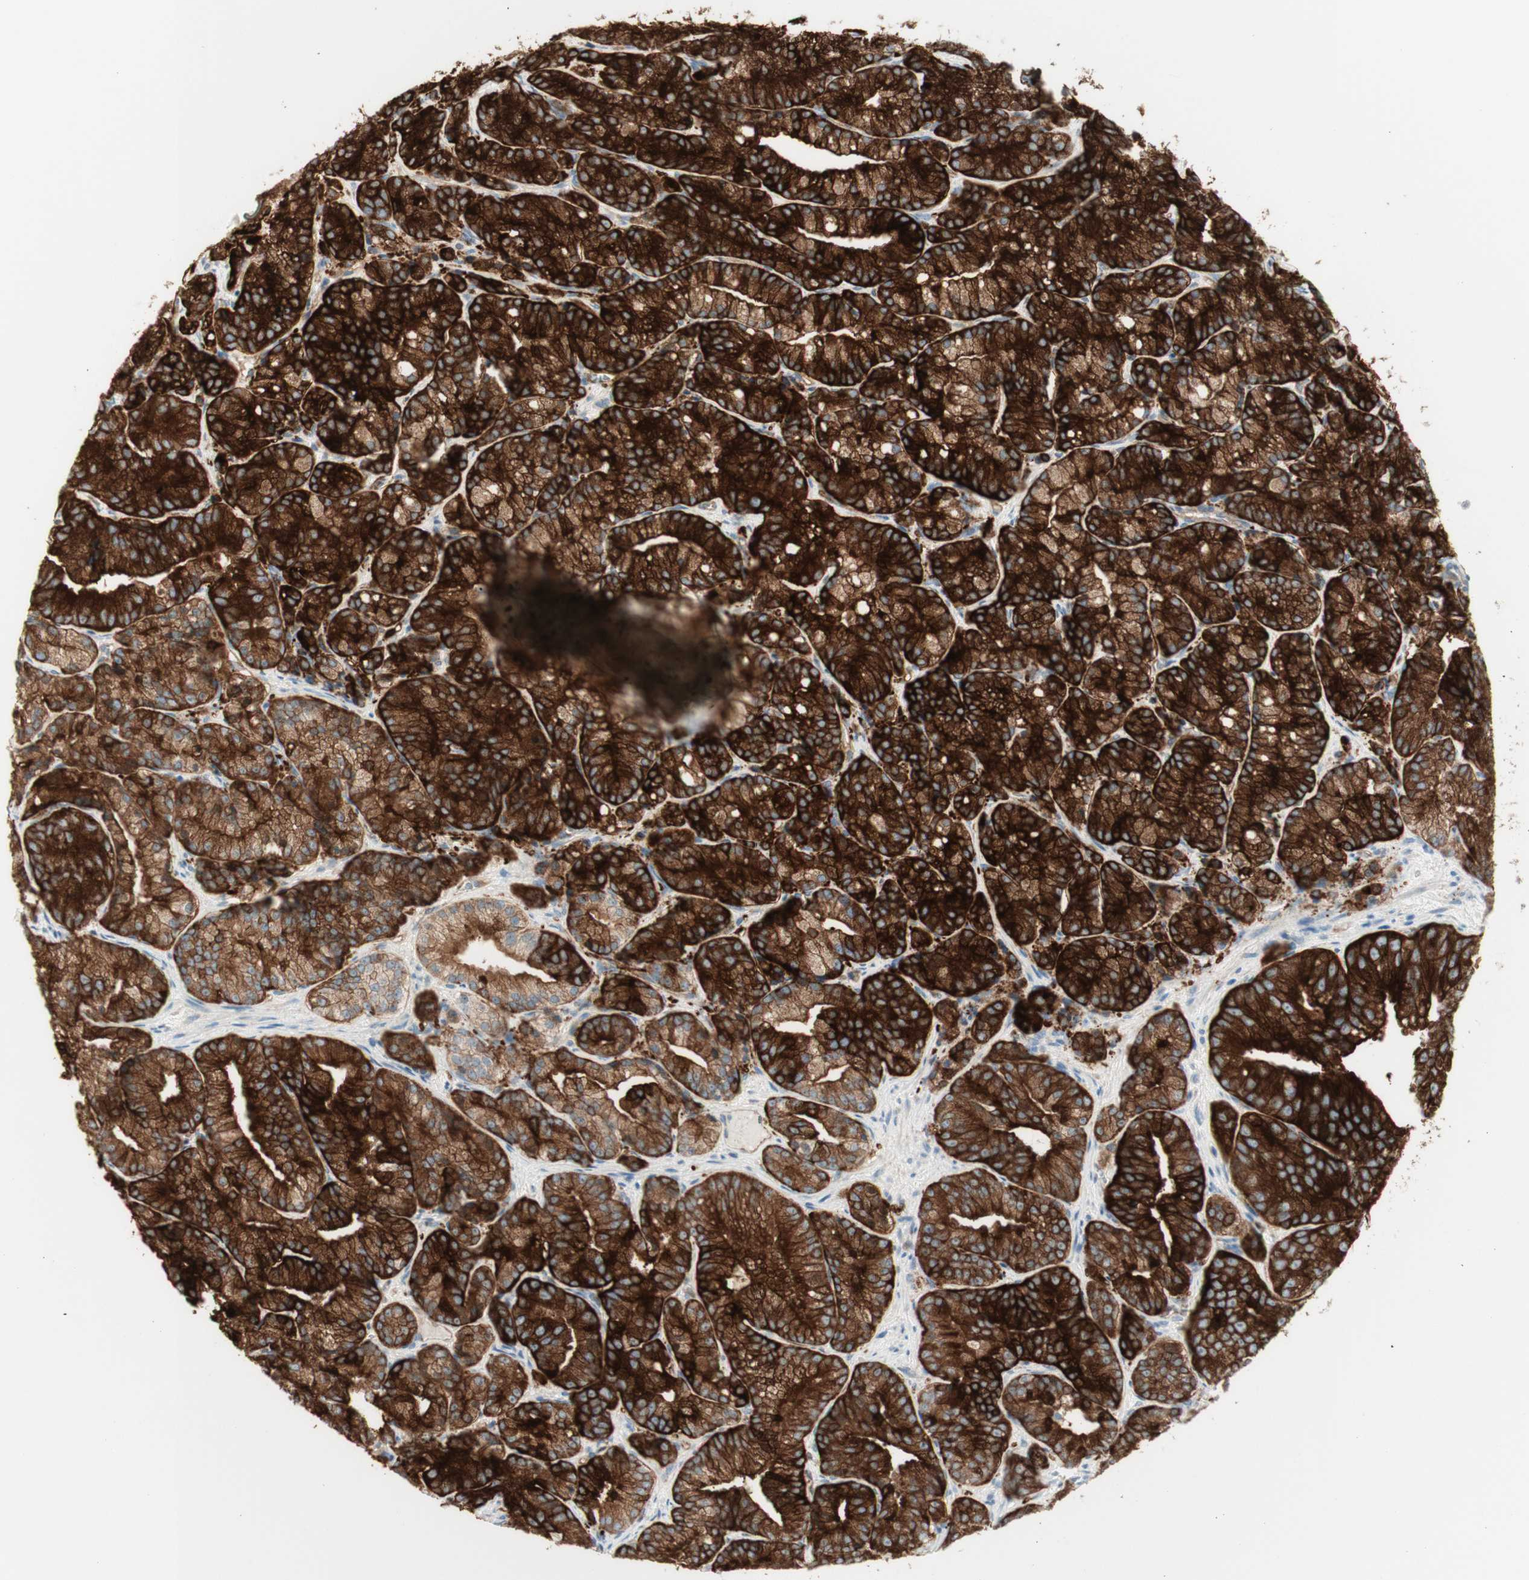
{"staining": {"intensity": "strong", "quantity": "25%-75%", "location": "cytoplasmic/membranous"}, "tissue": "prostate cancer", "cell_type": "Tumor cells", "image_type": "cancer", "snomed": [{"axis": "morphology", "description": "Adenocarcinoma, Low grade"}, {"axis": "topography", "description": "Prostate"}], "caption": "Immunohistochemistry (IHC) staining of prostate cancer, which displays high levels of strong cytoplasmic/membranous expression in approximately 25%-75% of tumor cells indicating strong cytoplasmic/membranous protein positivity. The staining was performed using DAB (3,3'-diaminobenzidine) (brown) for protein detection and nuclei were counterstained in hematoxylin (blue).", "gene": "MYO6", "patient": {"sex": "male", "age": 89}}